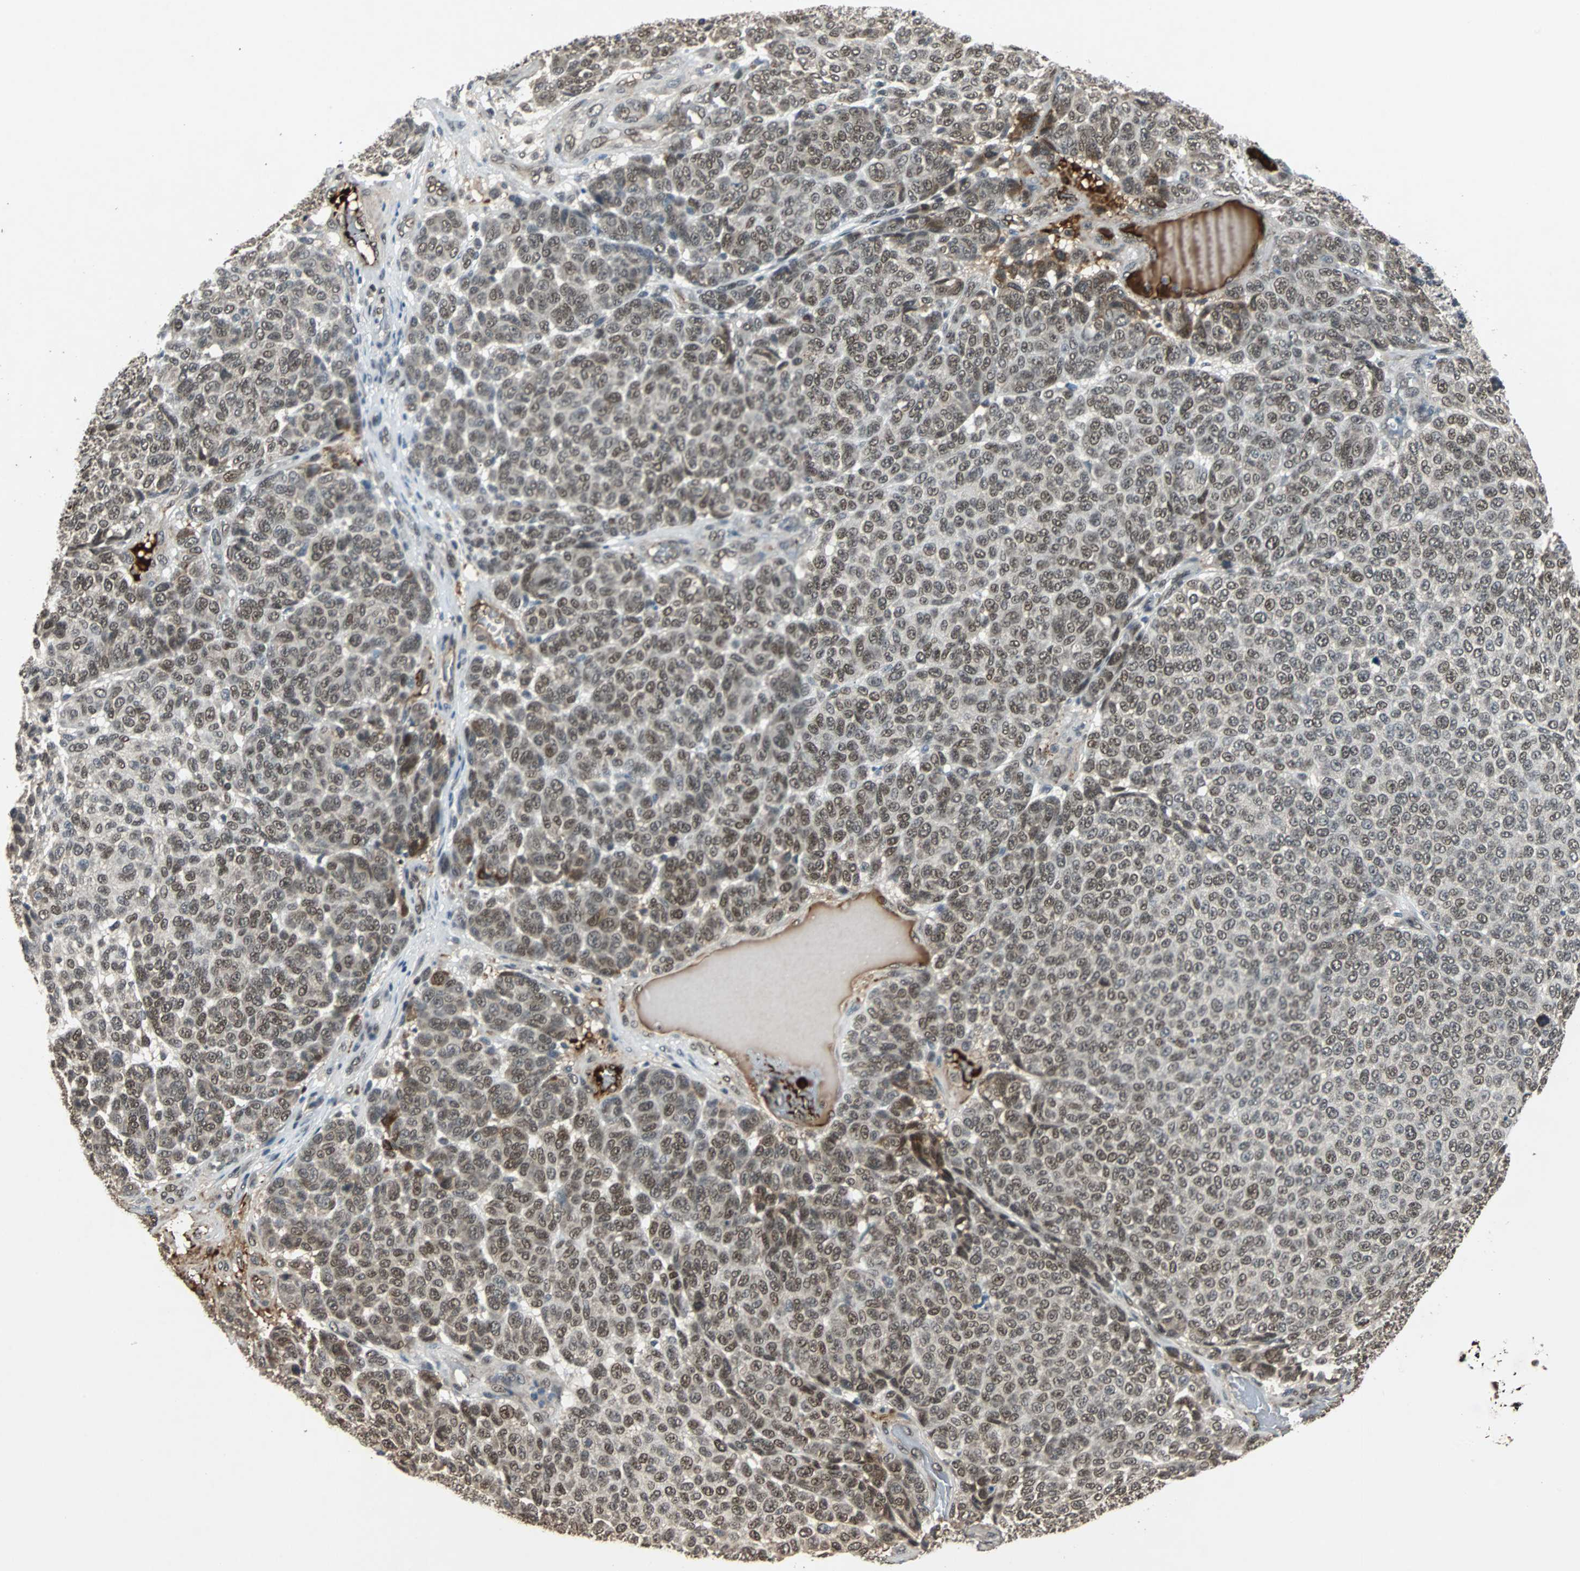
{"staining": {"intensity": "weak", "quantity": ">75%", "location": "nuclear"}, "tissue": "melanoma", "cell_type": "Tumor cells", "image_type": "cancer", "snomed": [{"axis": "morphology", "description": "Malignant melanoma, NOS"}, {"axis": "topography", "description": "Skin"}], "caption": "Tumor cells exhibit low levels of weak nuclear expression in approximately >75% of cells in malignant melanoma. The protein of interest is shown in brown color, while the nuclei are stained blue.", "gene": "PHC1", "patient": {"sex": "male", "age": 59}}